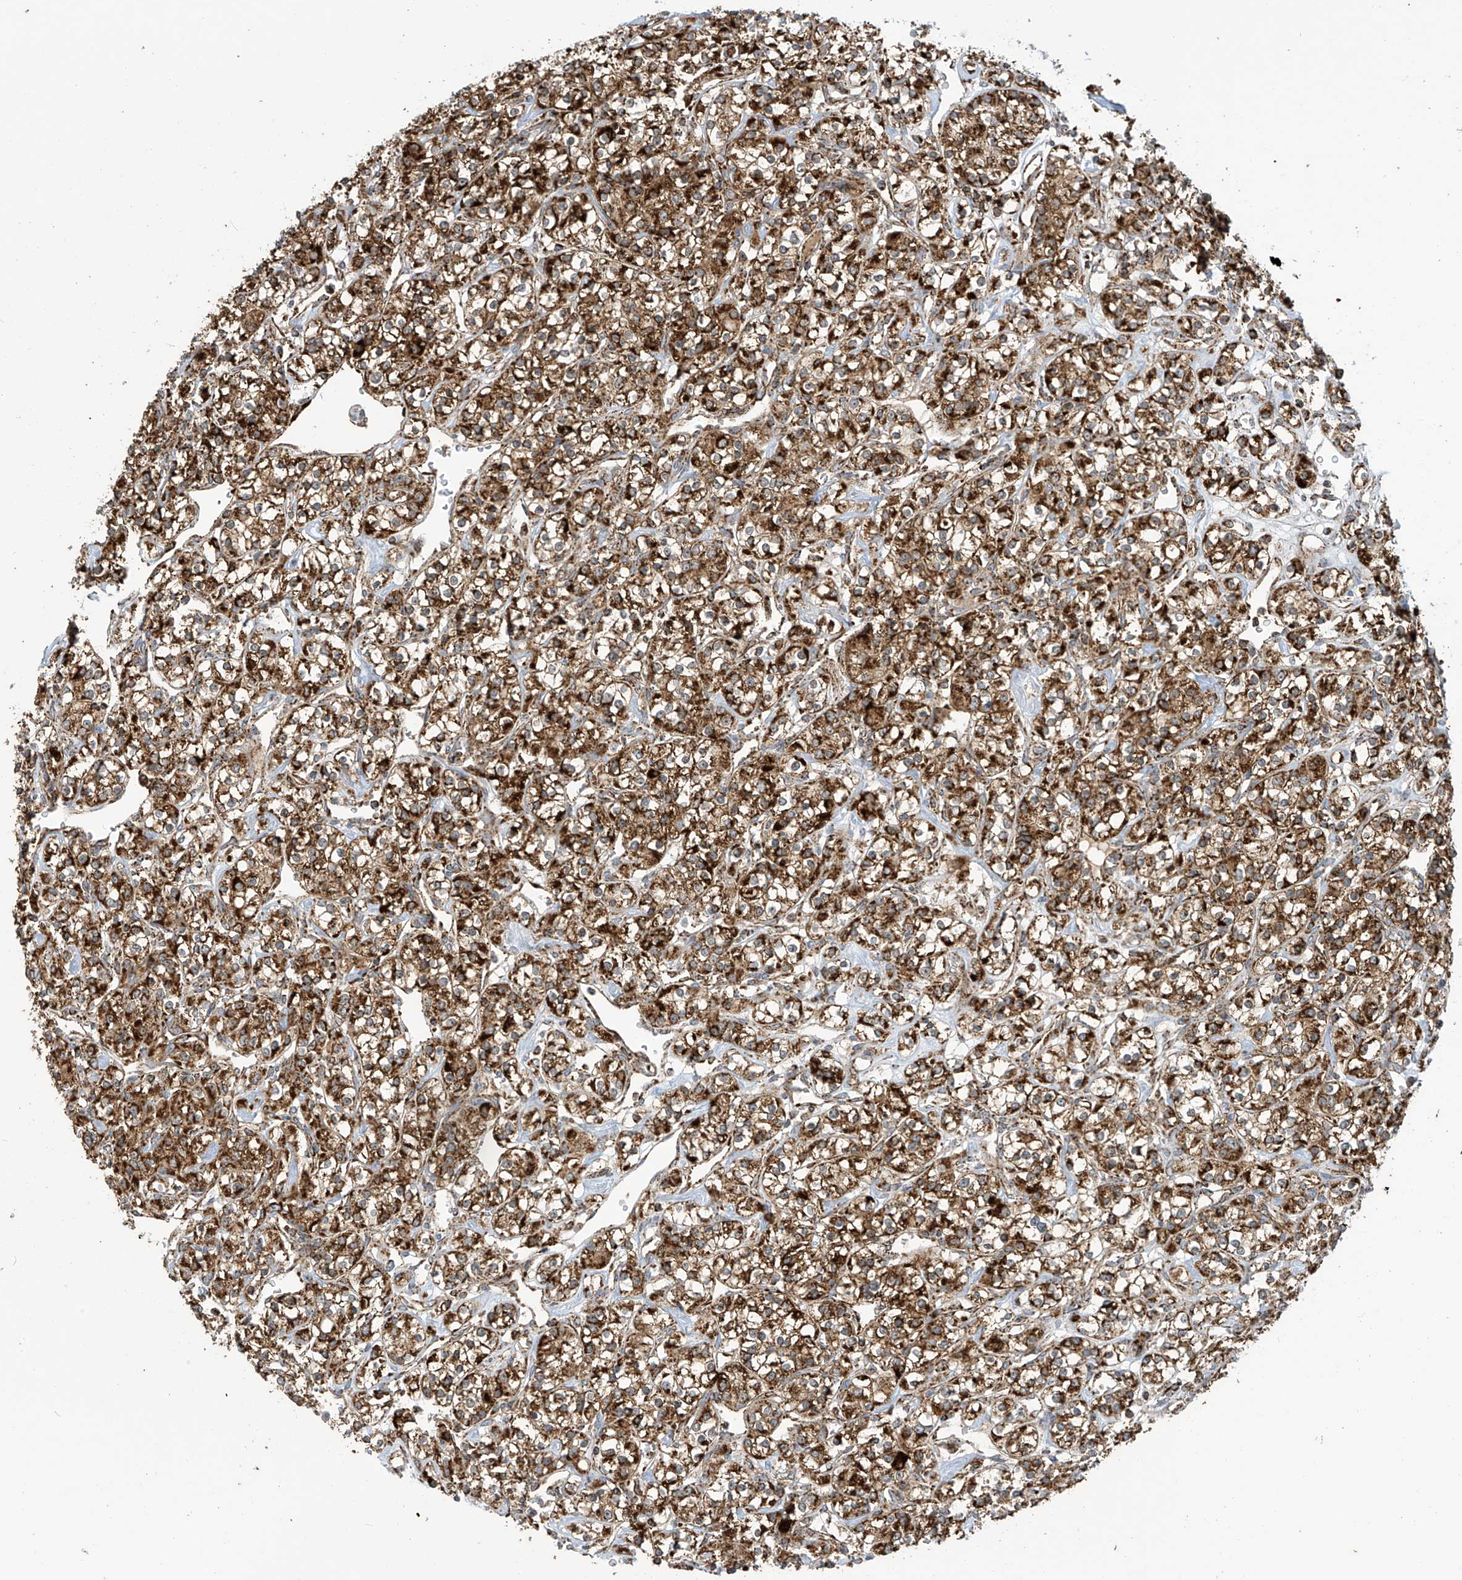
{"staining": {"intensity": "strong", "quantity": ">75%", "location": "cytoplasmic/membranous"}, "tissue": "renal cancer", "cell_type": "Tumor cells", "image_type": "cancer", "snomed": [{"axis": "morphology", "description": "Adenocarcinoma, NOS"}, {"axis": "topography", "description": "Kidney"}], "caption": "Protein positivity by IHC displays strong cytoplasmic/membranous positivity in about >75% of tumor cells in renal cancer. Immunohistochemistry stains the protein in brown and the nuclei are stained blue.", "gene": "COX10", "patient": {"sex": "male", "age": 77}}